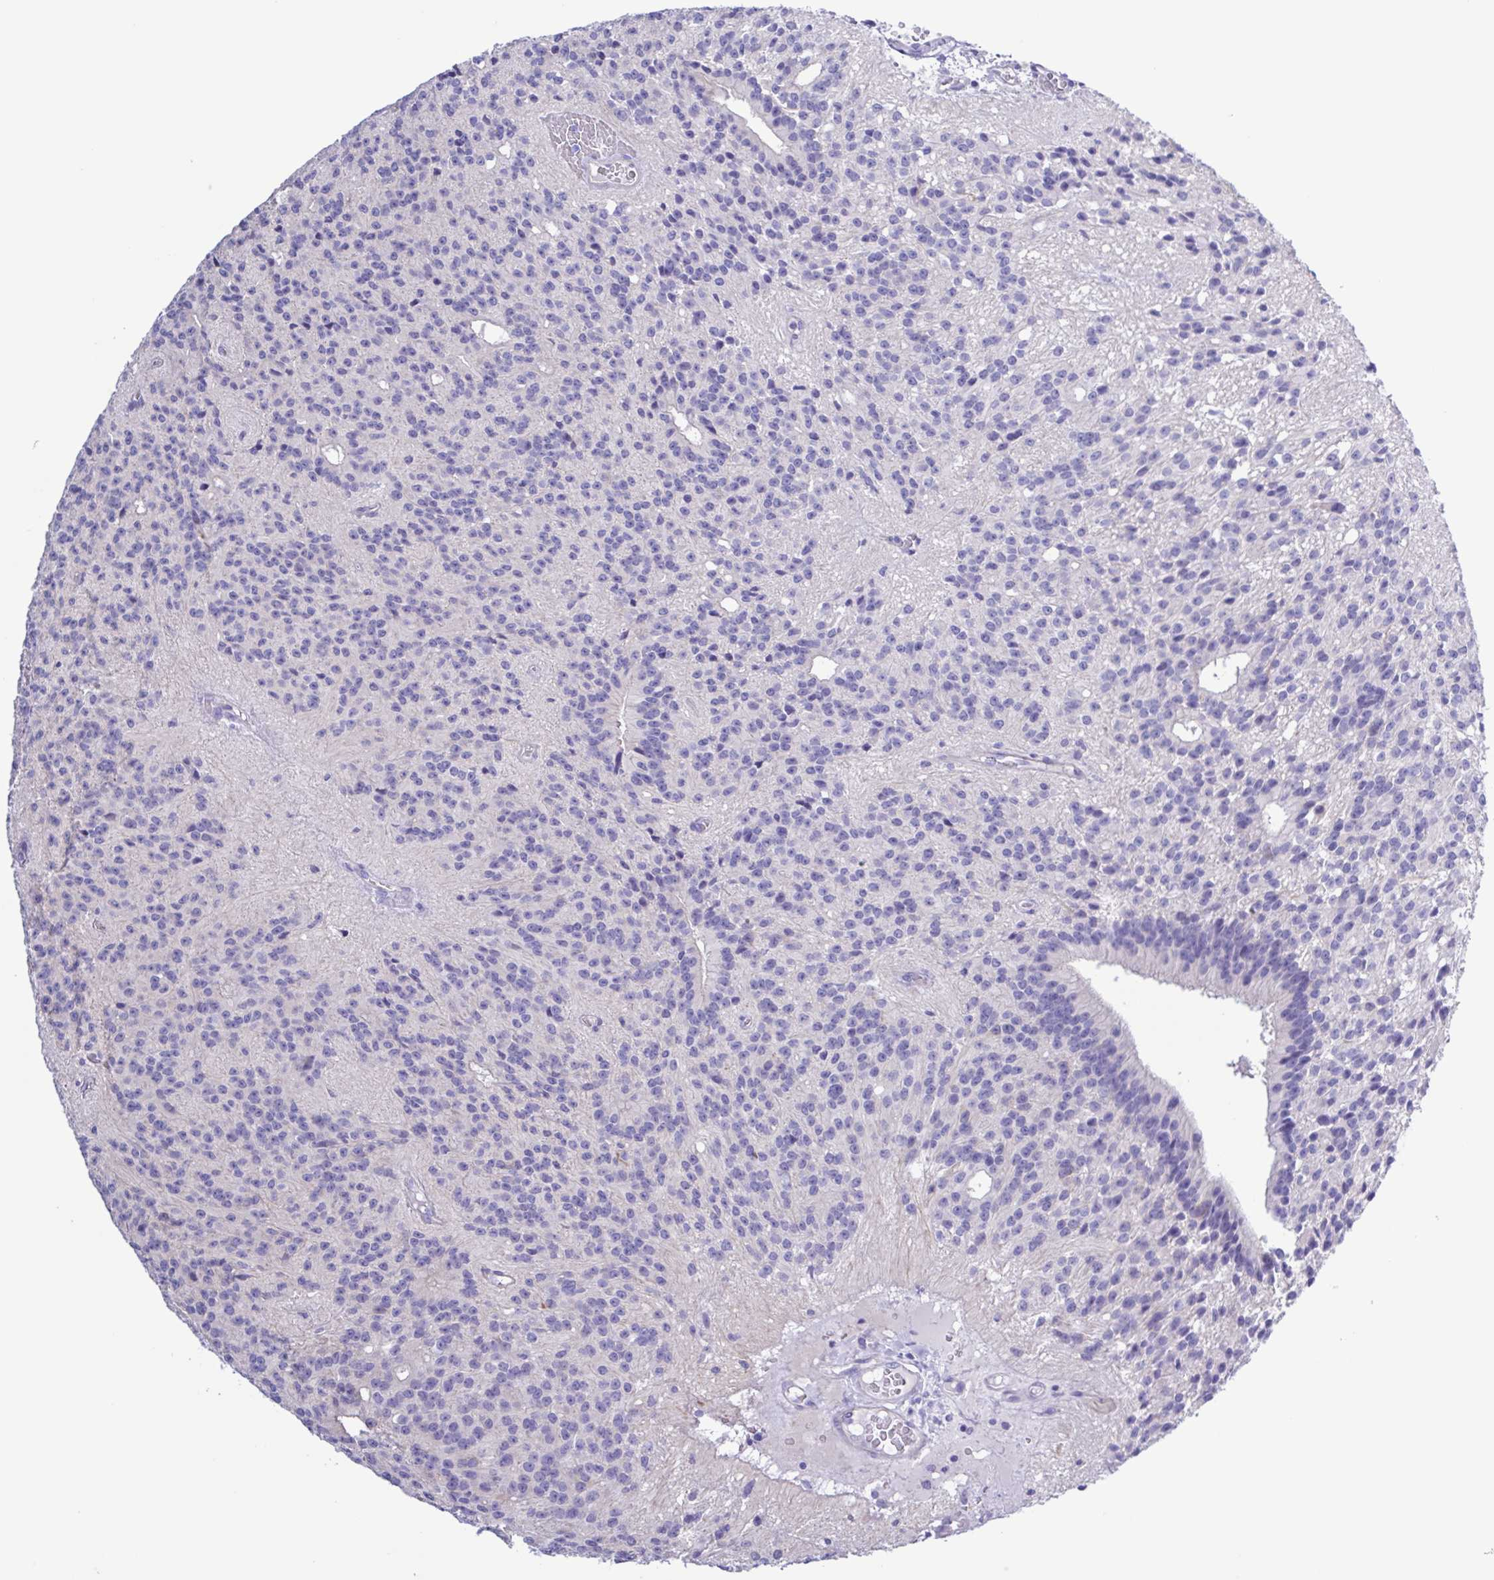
{"staining": {"intensity": "negative", "quantity": "none", "location": "none"}, "tissue": "glioma", "cell_type": "Tumor cells", "image_type": "cancer", "snomed": [{"axis": "morphology", "description": "Glioma, malignant, Low grade"}, {"axis": "topography", "description": "Brain"}], "caption": "The IHC micrograph has no significant staining in tumor cells of malignant low-grade glioma tissue.", "gene": "CYP11A1", "patient": {"sex": "male", "age": 31}}